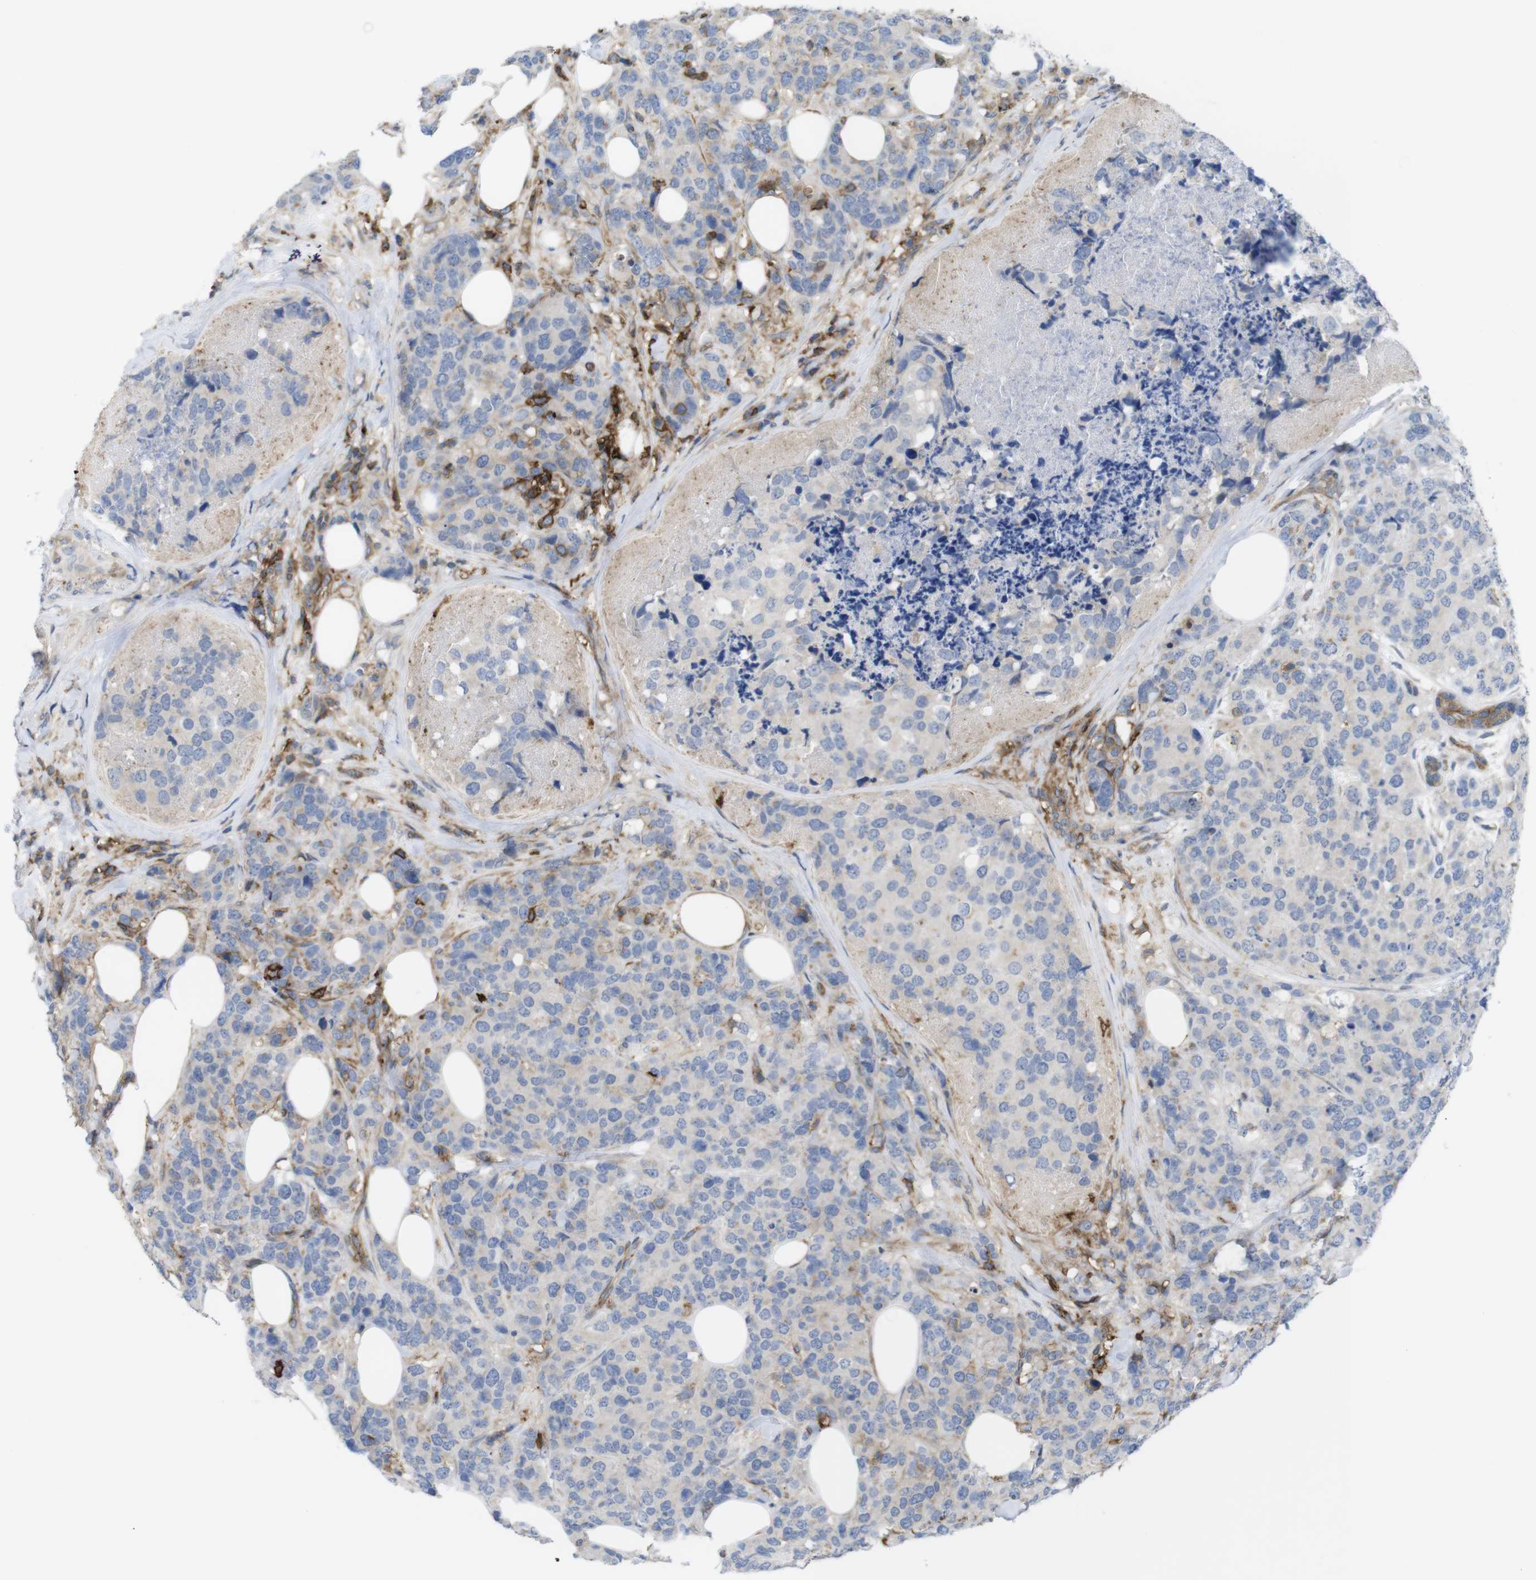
{"staining": {"intensity": "weak", "quantity": "<25%", "location": "cytoplasmic/membranous"}, "tissue": "breast cancer", "cell_type": "Tumor cells", "image_type": "cancer", "snomed": [{"axis": "morphology", "description": "Lobular carcinoma"}, {"axis": "topography", "description": "Breast"}], "caption": "This is a image of immunohistochemistry staining of breast cancer, which shows no positivity in tumor cells.", "gene": "CCR6", "patient": {"sex": "female", "age": 59}}